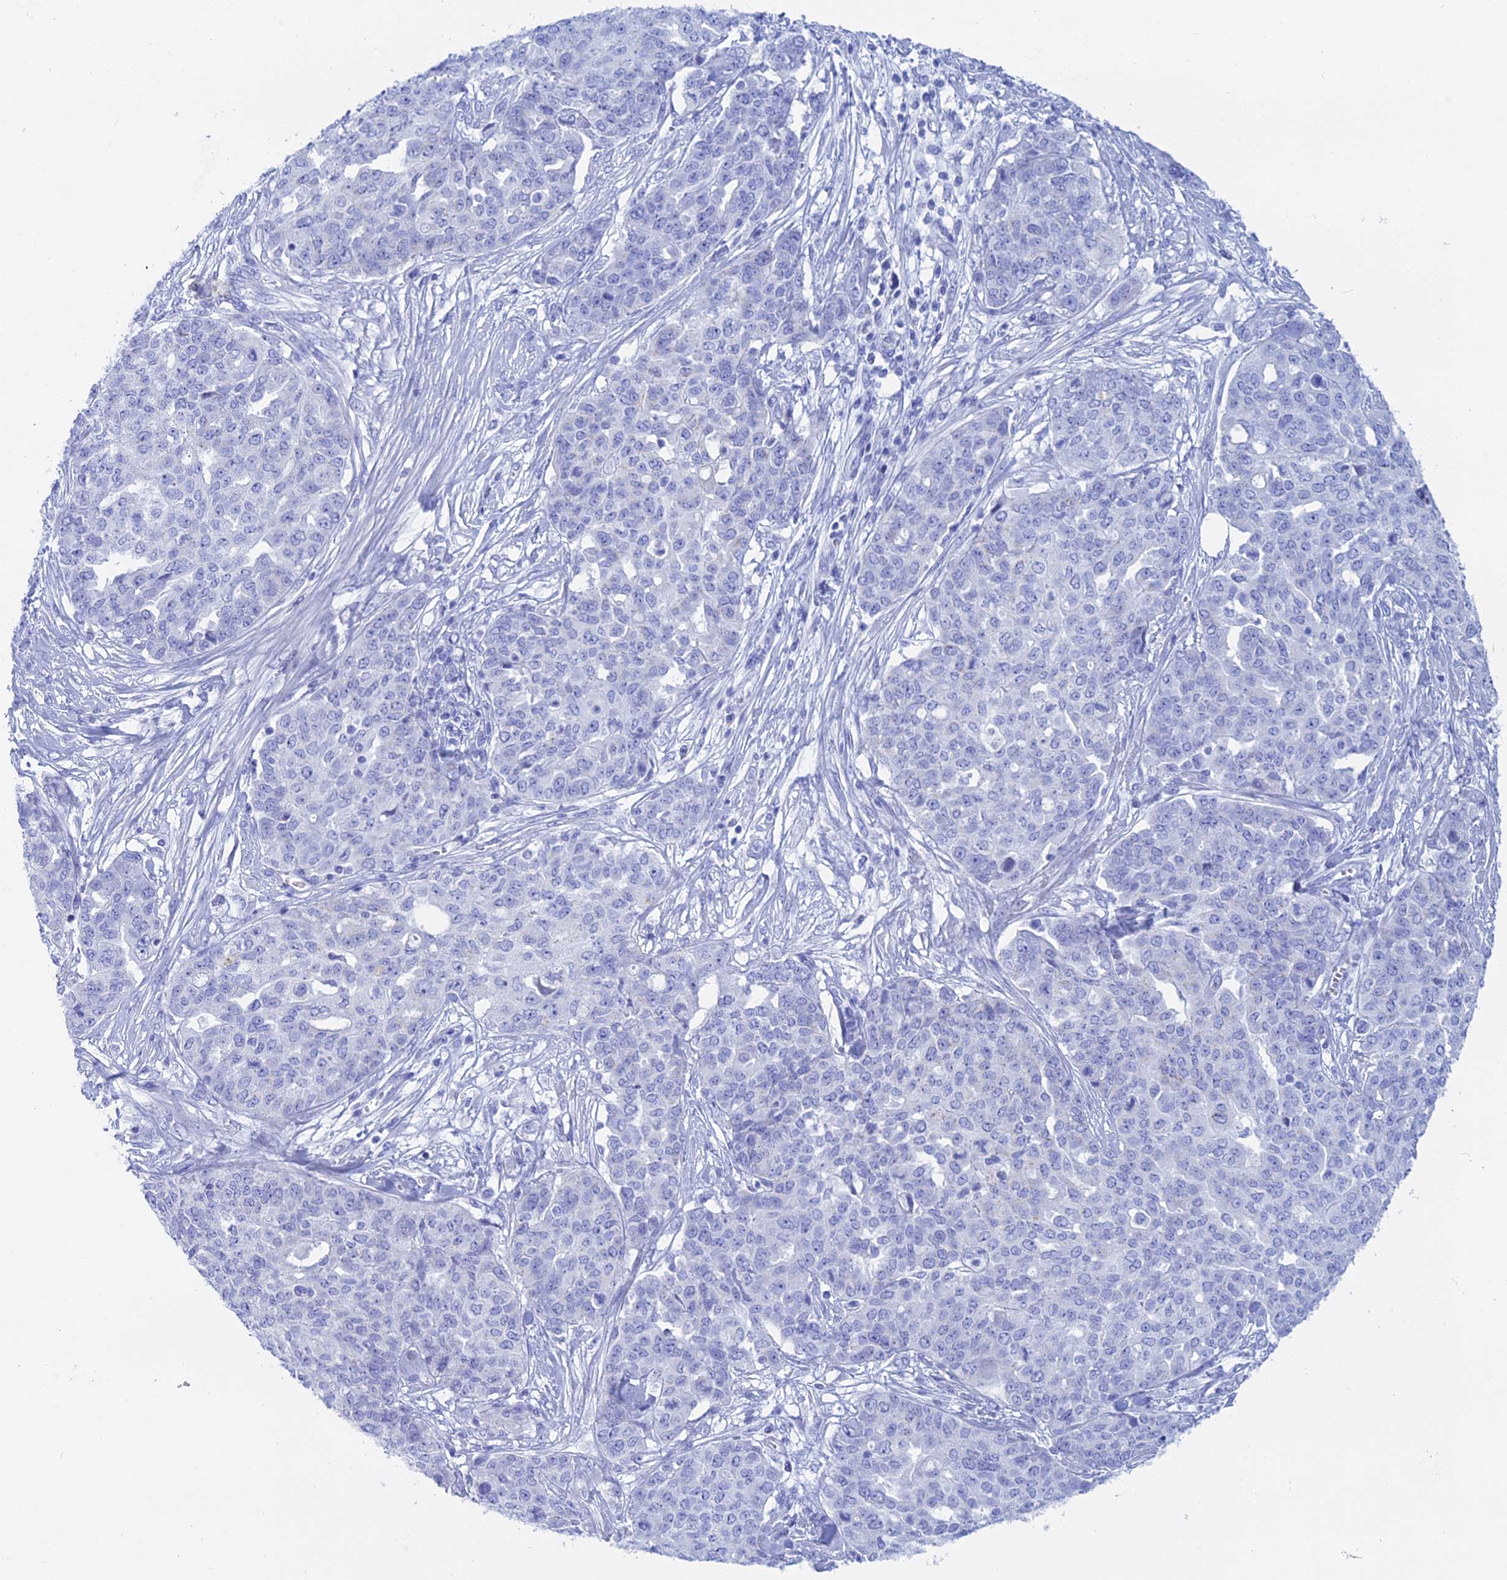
{"staining": {"intensity": "negative", "quantity": "none", "location": "none"}, "tissue": "ovarian cancer", "cell_type": "Tumor cells", "image_type": "cancer", "snomed": [{"axis": "morphology", "description": "Cystadenocarcinoma, serous, NOS"}, {"axis": "topography", "description": "Soft tissue"}, {"axis": "topography", "description": "Ovary"}], "caption": "There is no significant expression in tumor cells of serous cystadenocarcinoma (ovarian). Nuclei are stained in blue.", "gene": "ERICH4", "patient": {"sex": "female", "age": 57}}